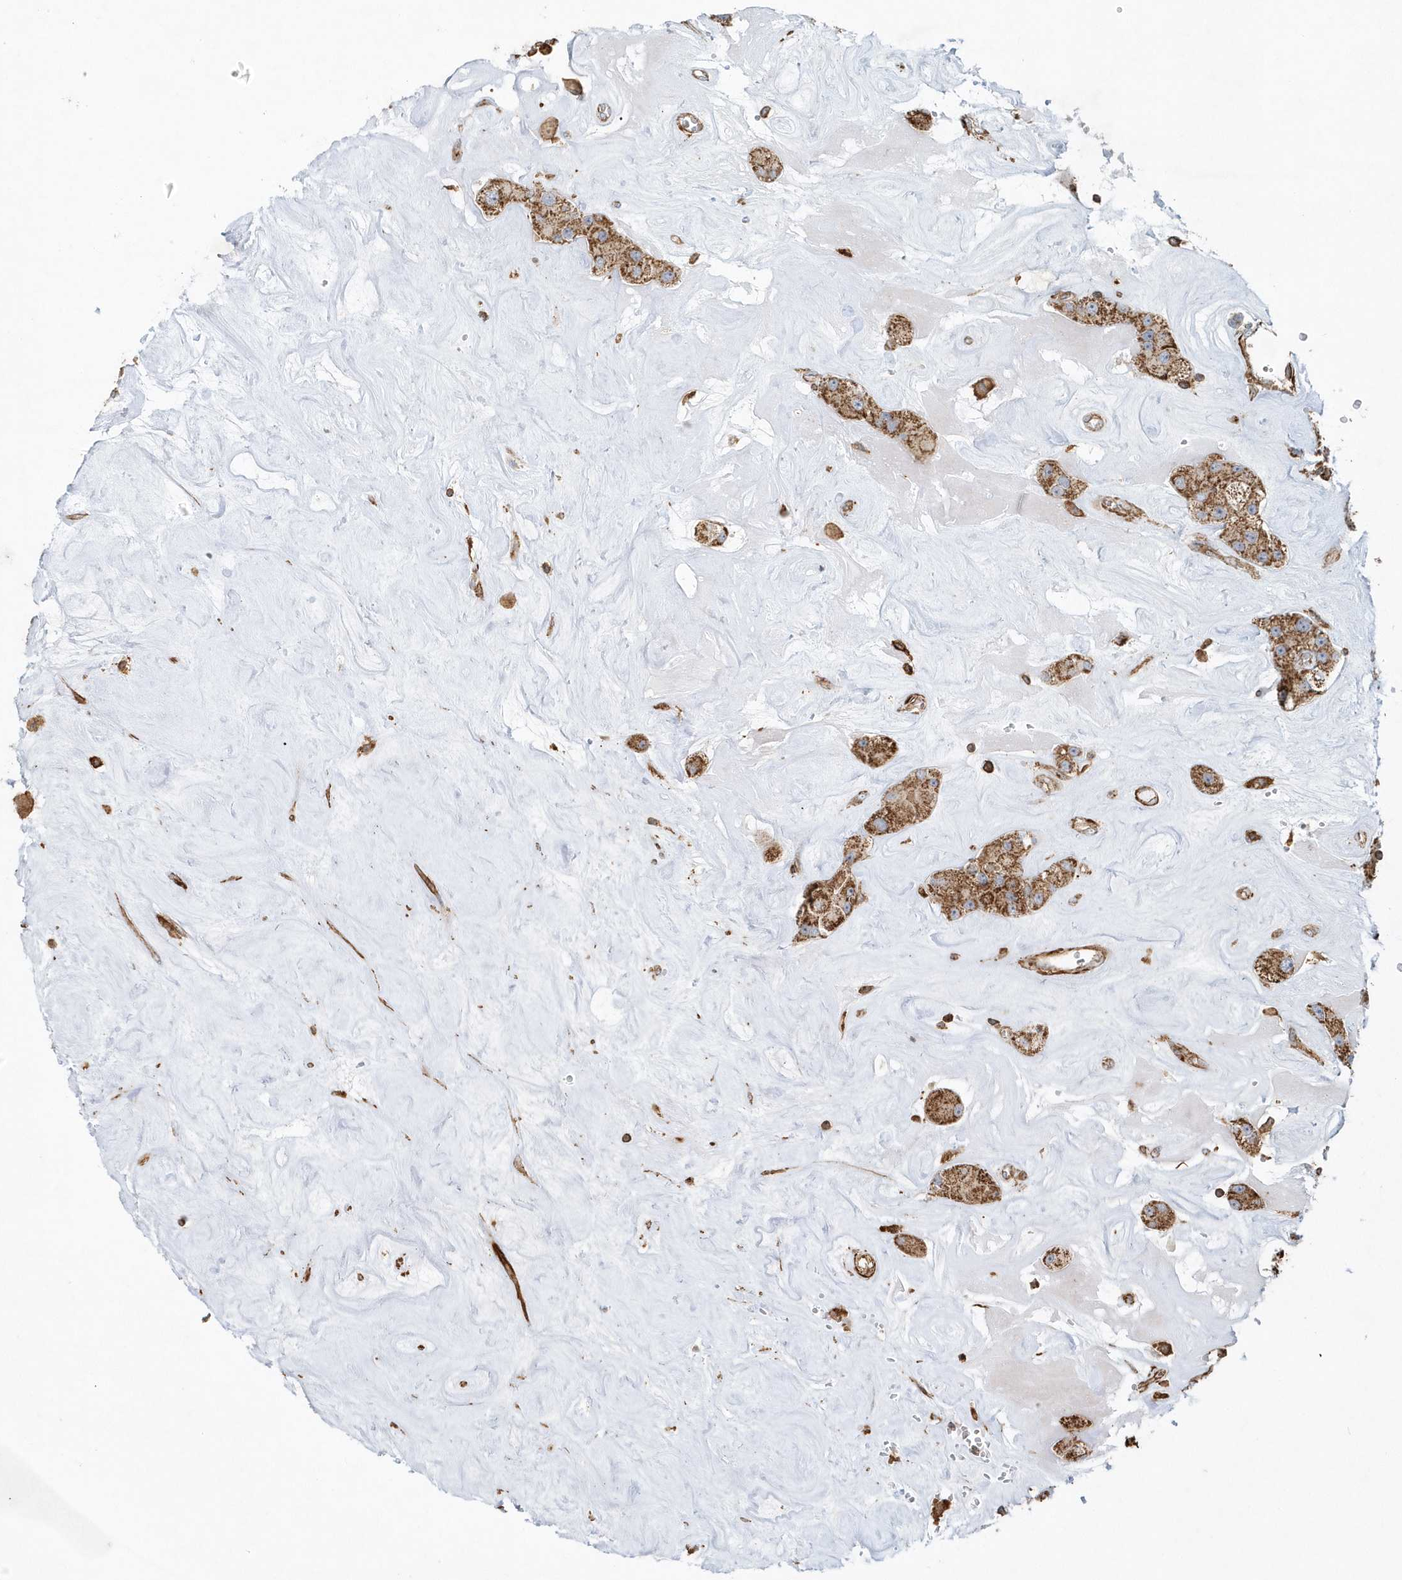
{"staining": {"intensity": "moderate", "quantity": ">75%", "location": "cytoplasmic/membranous"}, "tissue": "carcinoid", "cell_type": "Tumor cells", "image_type": "cancer", "snomed": [{"axis": "morphology", "description": "Carcinoid, malignant, NOS"}, {"axis": "topography", "description": "Pancreas"}], "caption": "Protein analysis of carcinoid (malignant) tissue reveals moderate cytoplasmic/membranous staining in approximately >75% of tumor cells.", "gene": "MMUT", "patient": {"sex": "male", "age": 41}}